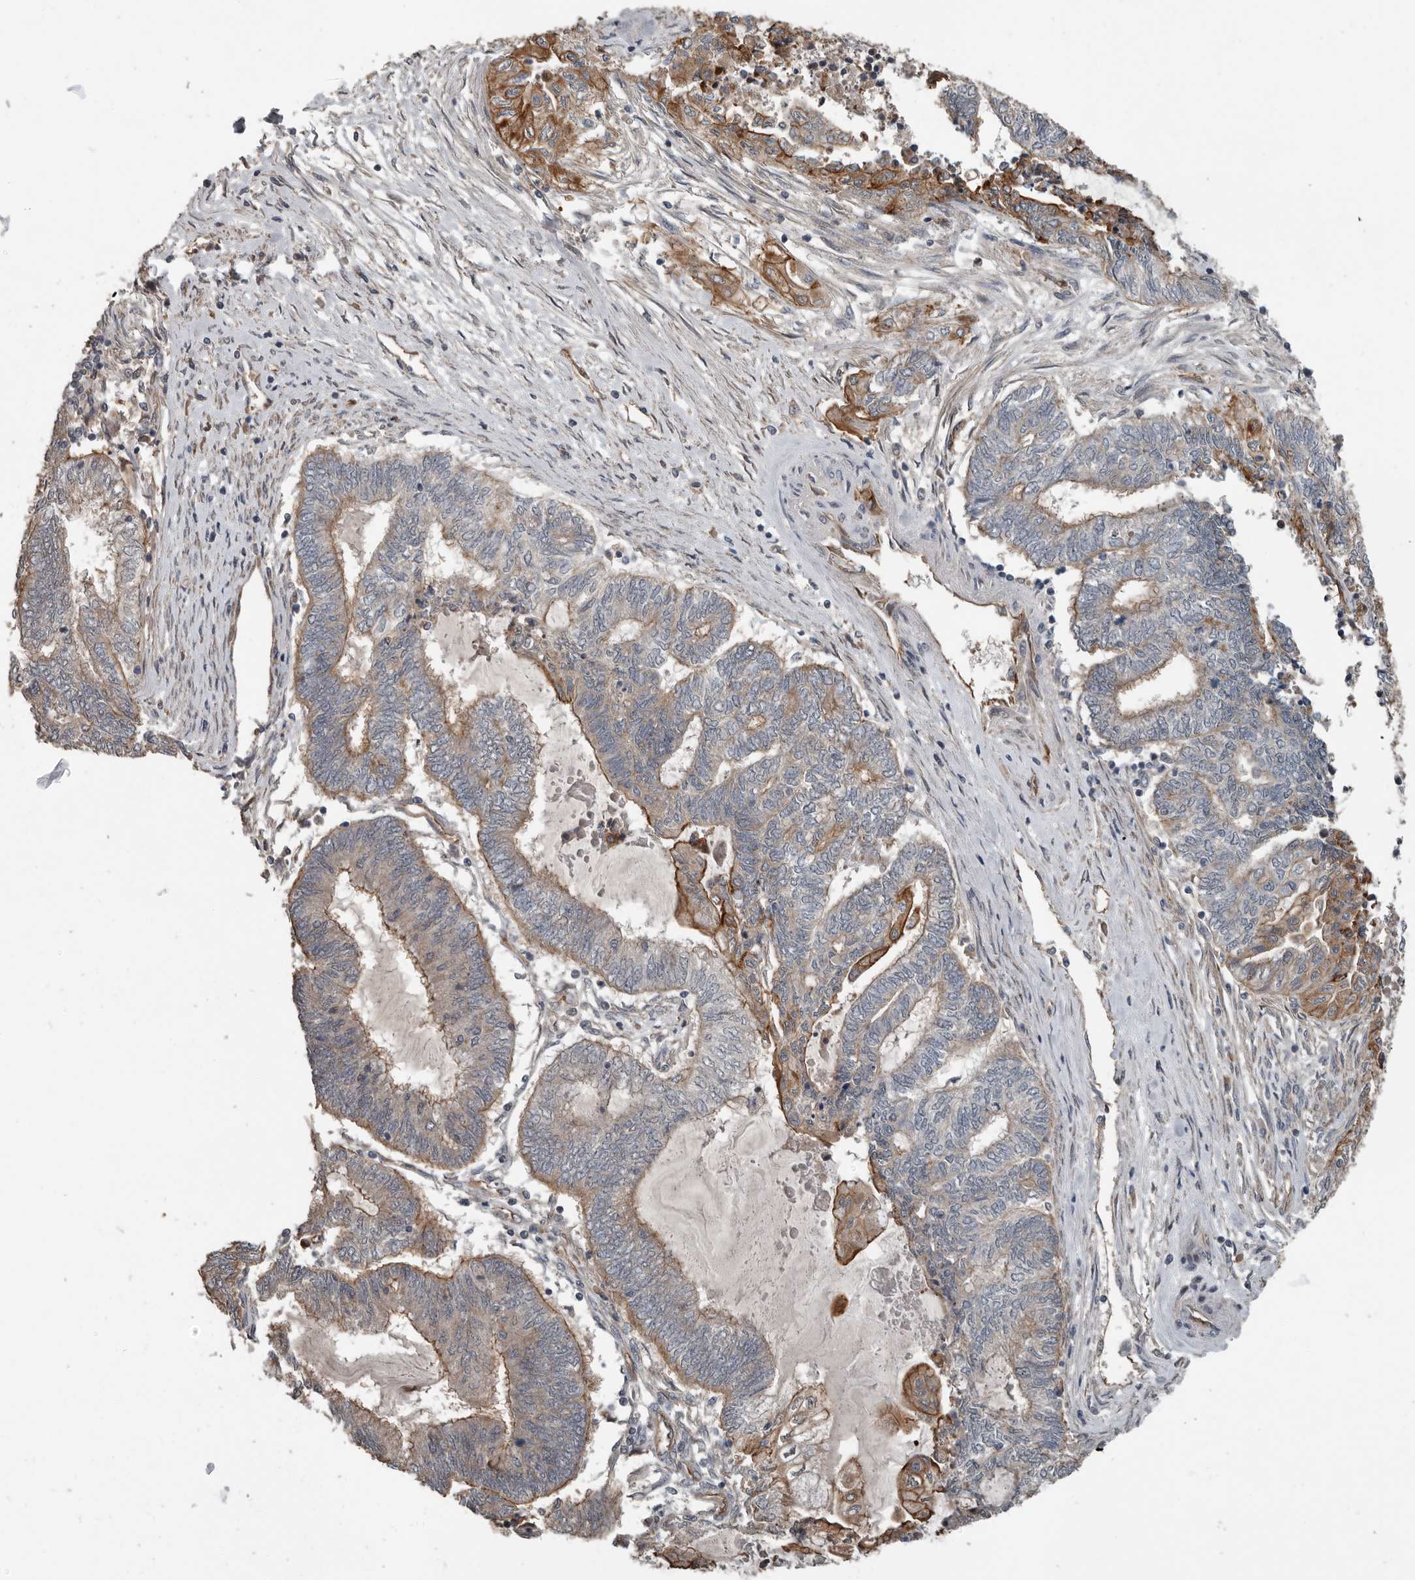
{"staining": {"intensity": "moderate", "quantity": "<25%", "location": "cytoplasmic/membranous"}, "tissue": "endometrial cancer", "cell_type": "Tumor cells", "image_type": "cancer", "snomed": [{"axis": "morphology", "description": "Adenocarcinoma, NOS"}, {"axis": "topography", "description": "Uterus"}, {"axis": "topography", "description": "Endometrium"}], "caption": "An image showing moderate cytoplasmic/membranous expression in about <25% of tumor cells in endometrial cancer, as visualized by brown immunohistochemical staining.", "gene": "YOD1", "patient": {"sex": "female", "age": 70}}